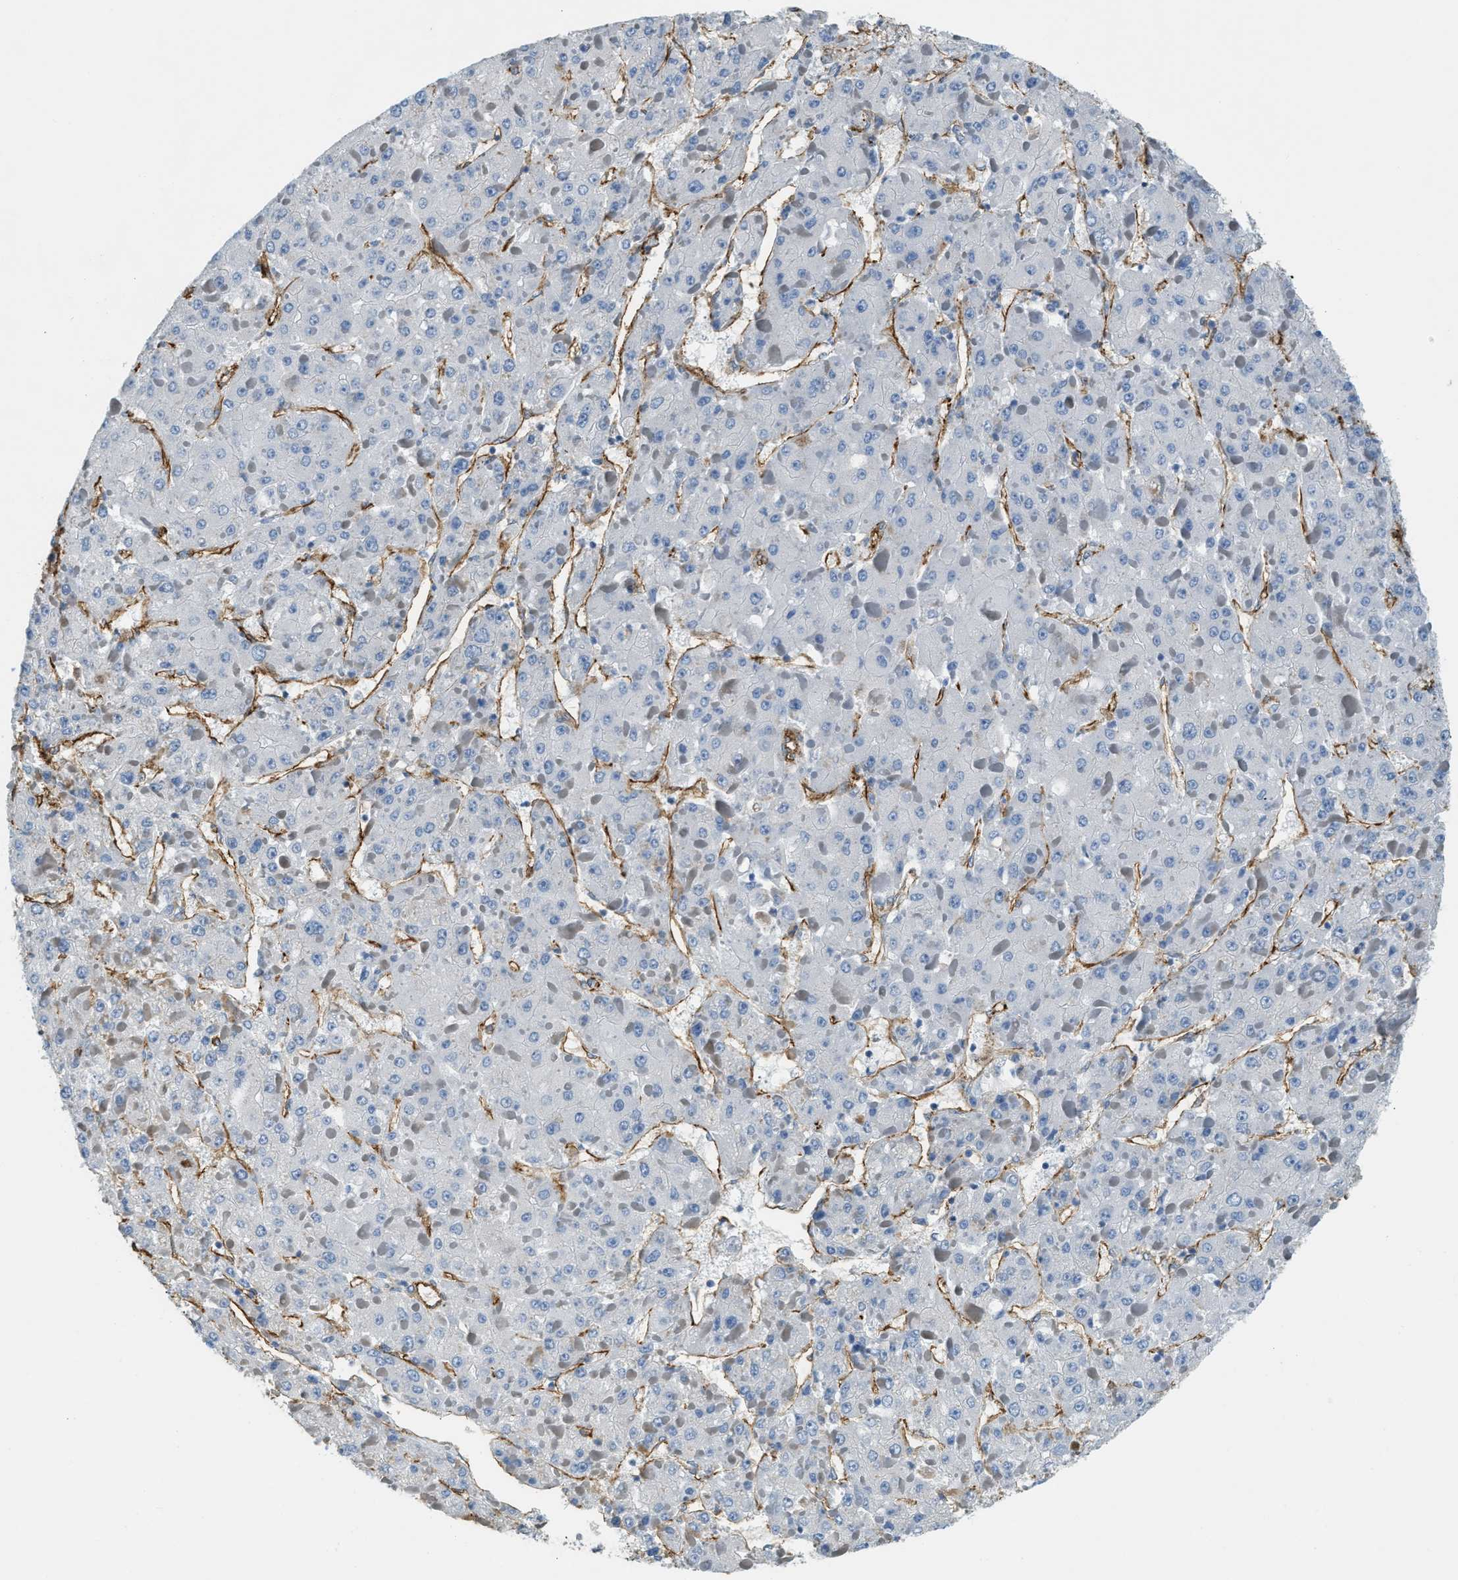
{"staining": {"intensity": "negative", "quantity": "none", "location": "none"}, "tissue": "liver cancer", "cell_type": "Tumor cells", "image_type": "cancer", "snomed": [{"axis": "morphology", "description": "Carcinoma, Hepatocellular, NOS"}, {"axis": "topography", "description": "Liver"}], "caption": "An immunohistochemistry (IHC) photomicrograph of hepatocellular carcinoma (liver) is shown. There is no staining in tumor cells of hepatocellular carcinoma (liver).", "gene": "TMEM43", "patient": {"sex": "female", "age": 73}}